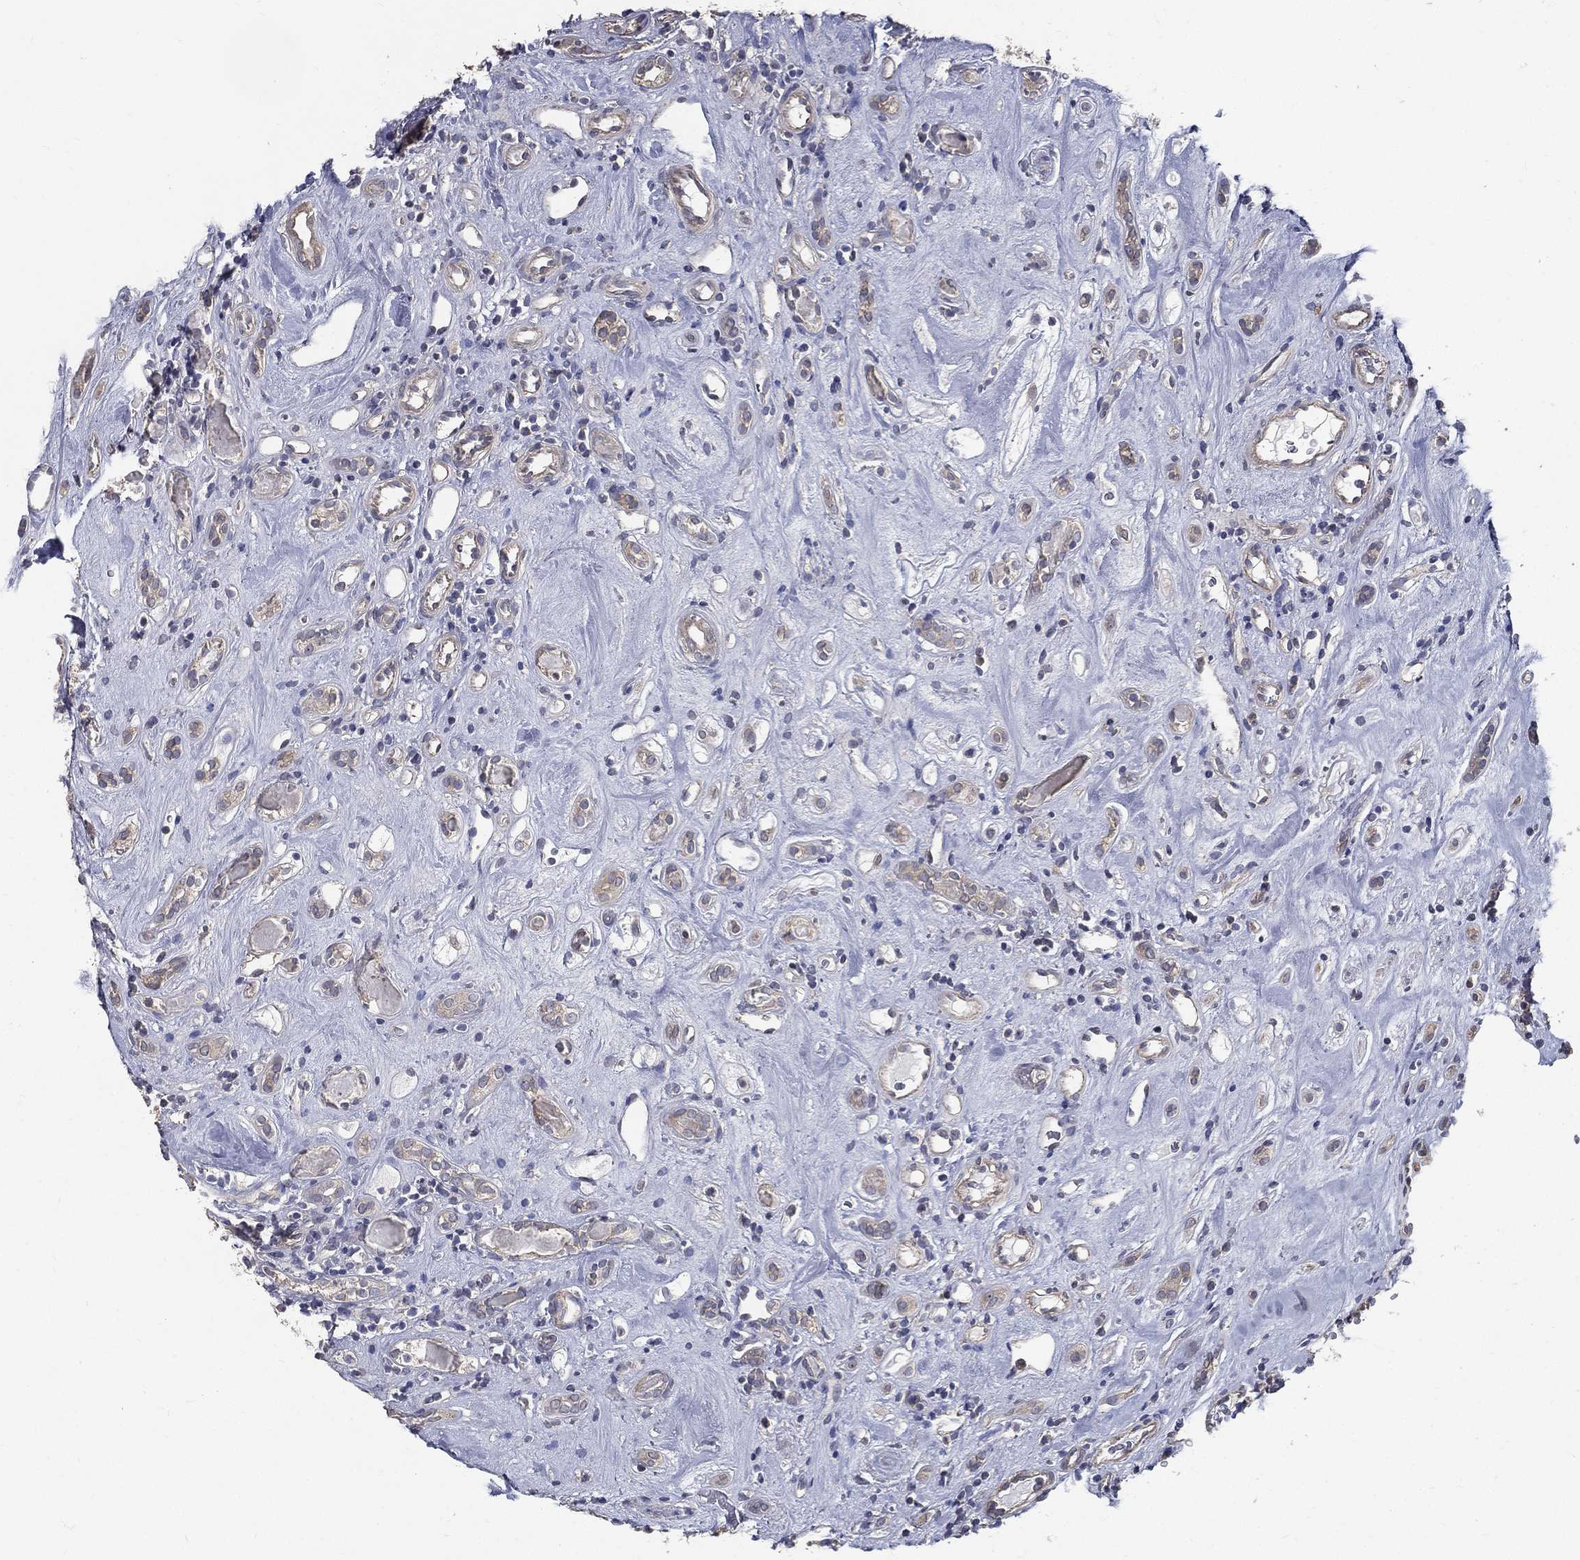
{"staining": {"intensity": "weak", "quantity": "<25%", "location": "cytoplasmic/membranous"}, "tissue": "renal cancer", "cell_type": "Tumor cells", "image_type": "cancer", "snomed": [{"axis": "morphology", "description": "Adenocarcinoma, NOS"}, {"axis": "topography", "description": "Kidney"}], "caption": "This photomicrograph is of renal adenocarcinoma stained with IHC to label a protein in brown with the nuclei are counter-stained blue. There is no staining in tumor cells. (Brightfield microscopy of DAB IHC at high magnification).", "gene": "SERPINB2", "patient": {"sex": "female", "age": 89}}